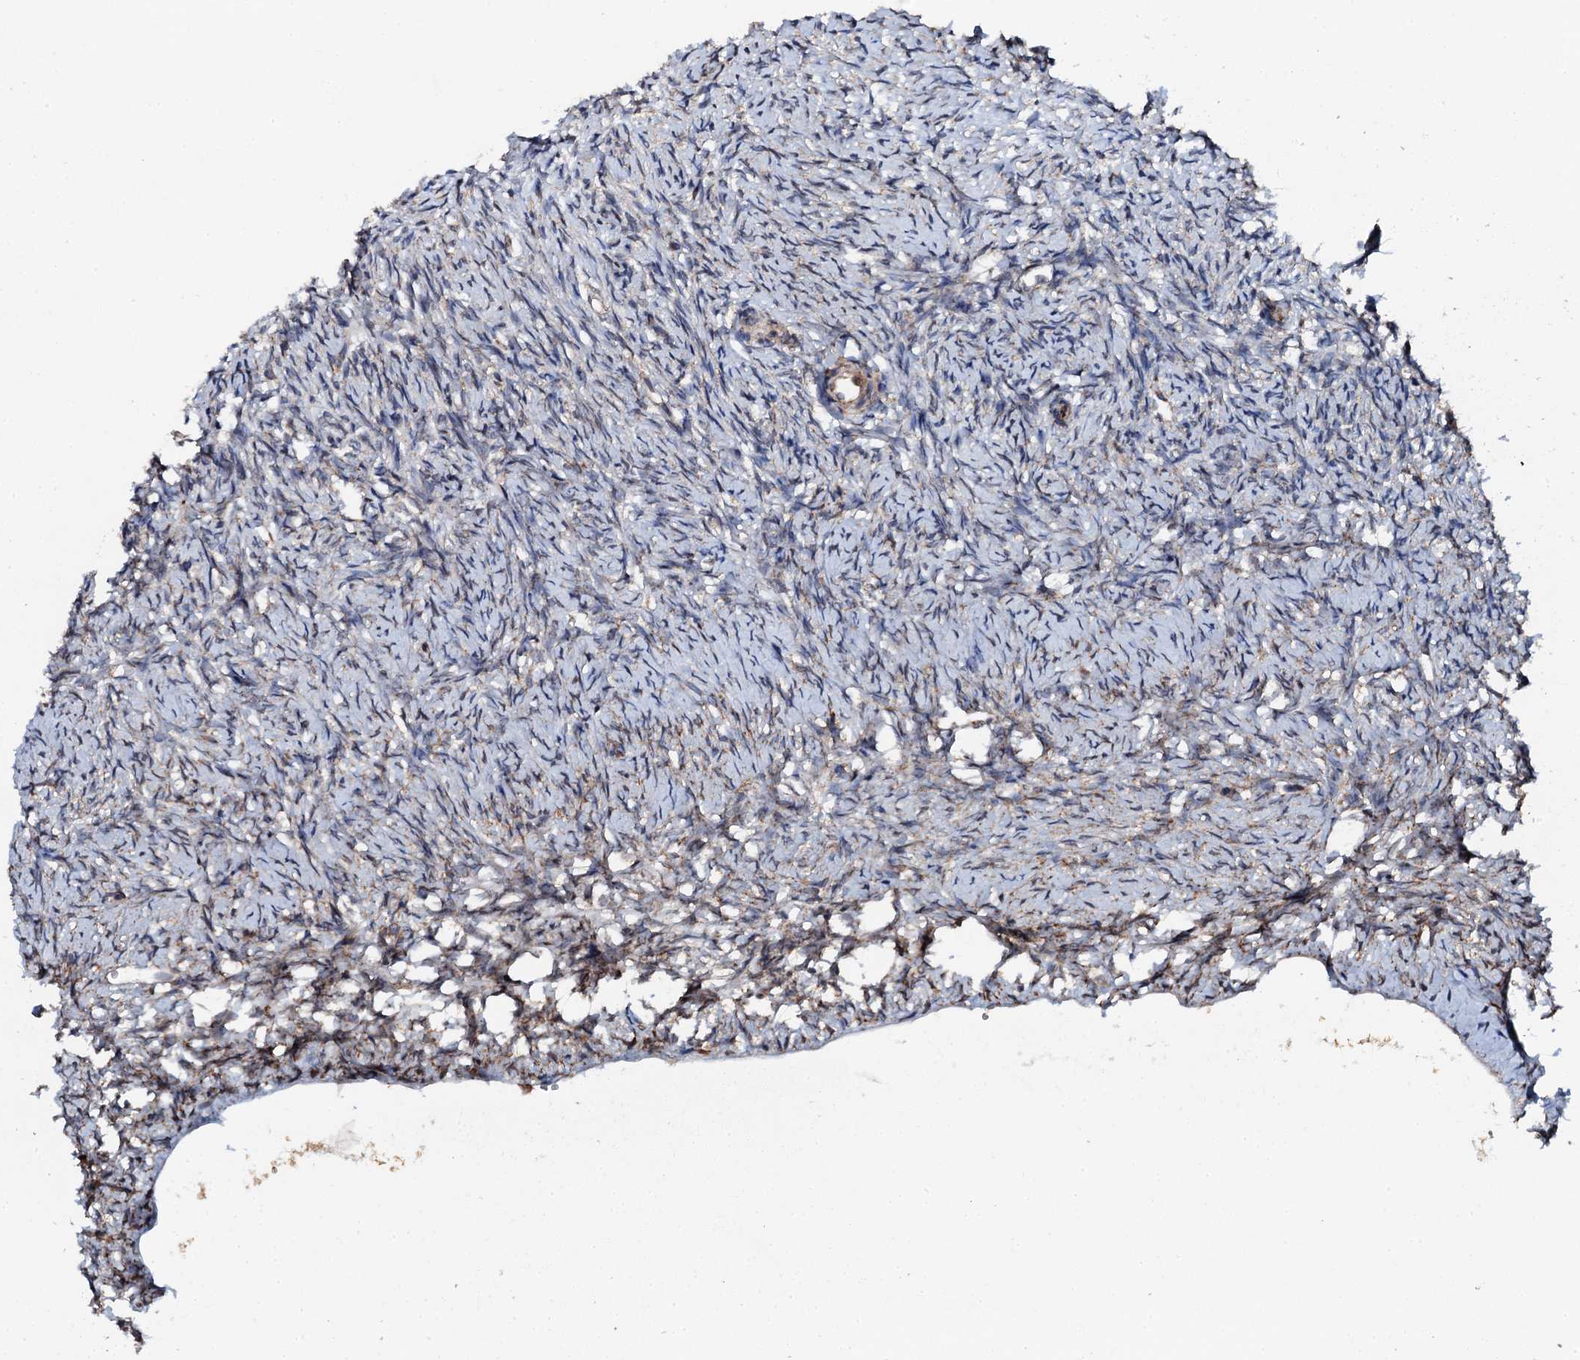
{"staining": {"intensity": "negative", "quantity": "none", "location": "none"}, "tissue": "ovary", "cell_type": "Ovarian stroma cells", "image_type": "normal", "snomed": [{"axis": "morphology", "description": "Normal tissue, NOS"}, {"axis": "topography", "description": "Ovary"}], "caption": "A high-resolution histopathology image shows immunohistochemistry staining of normal ovary, which demonstrates no significant staining in ovarian stroma cells.", "gene": "EDC4", "patient": {"sex": "female", "age": 51}}